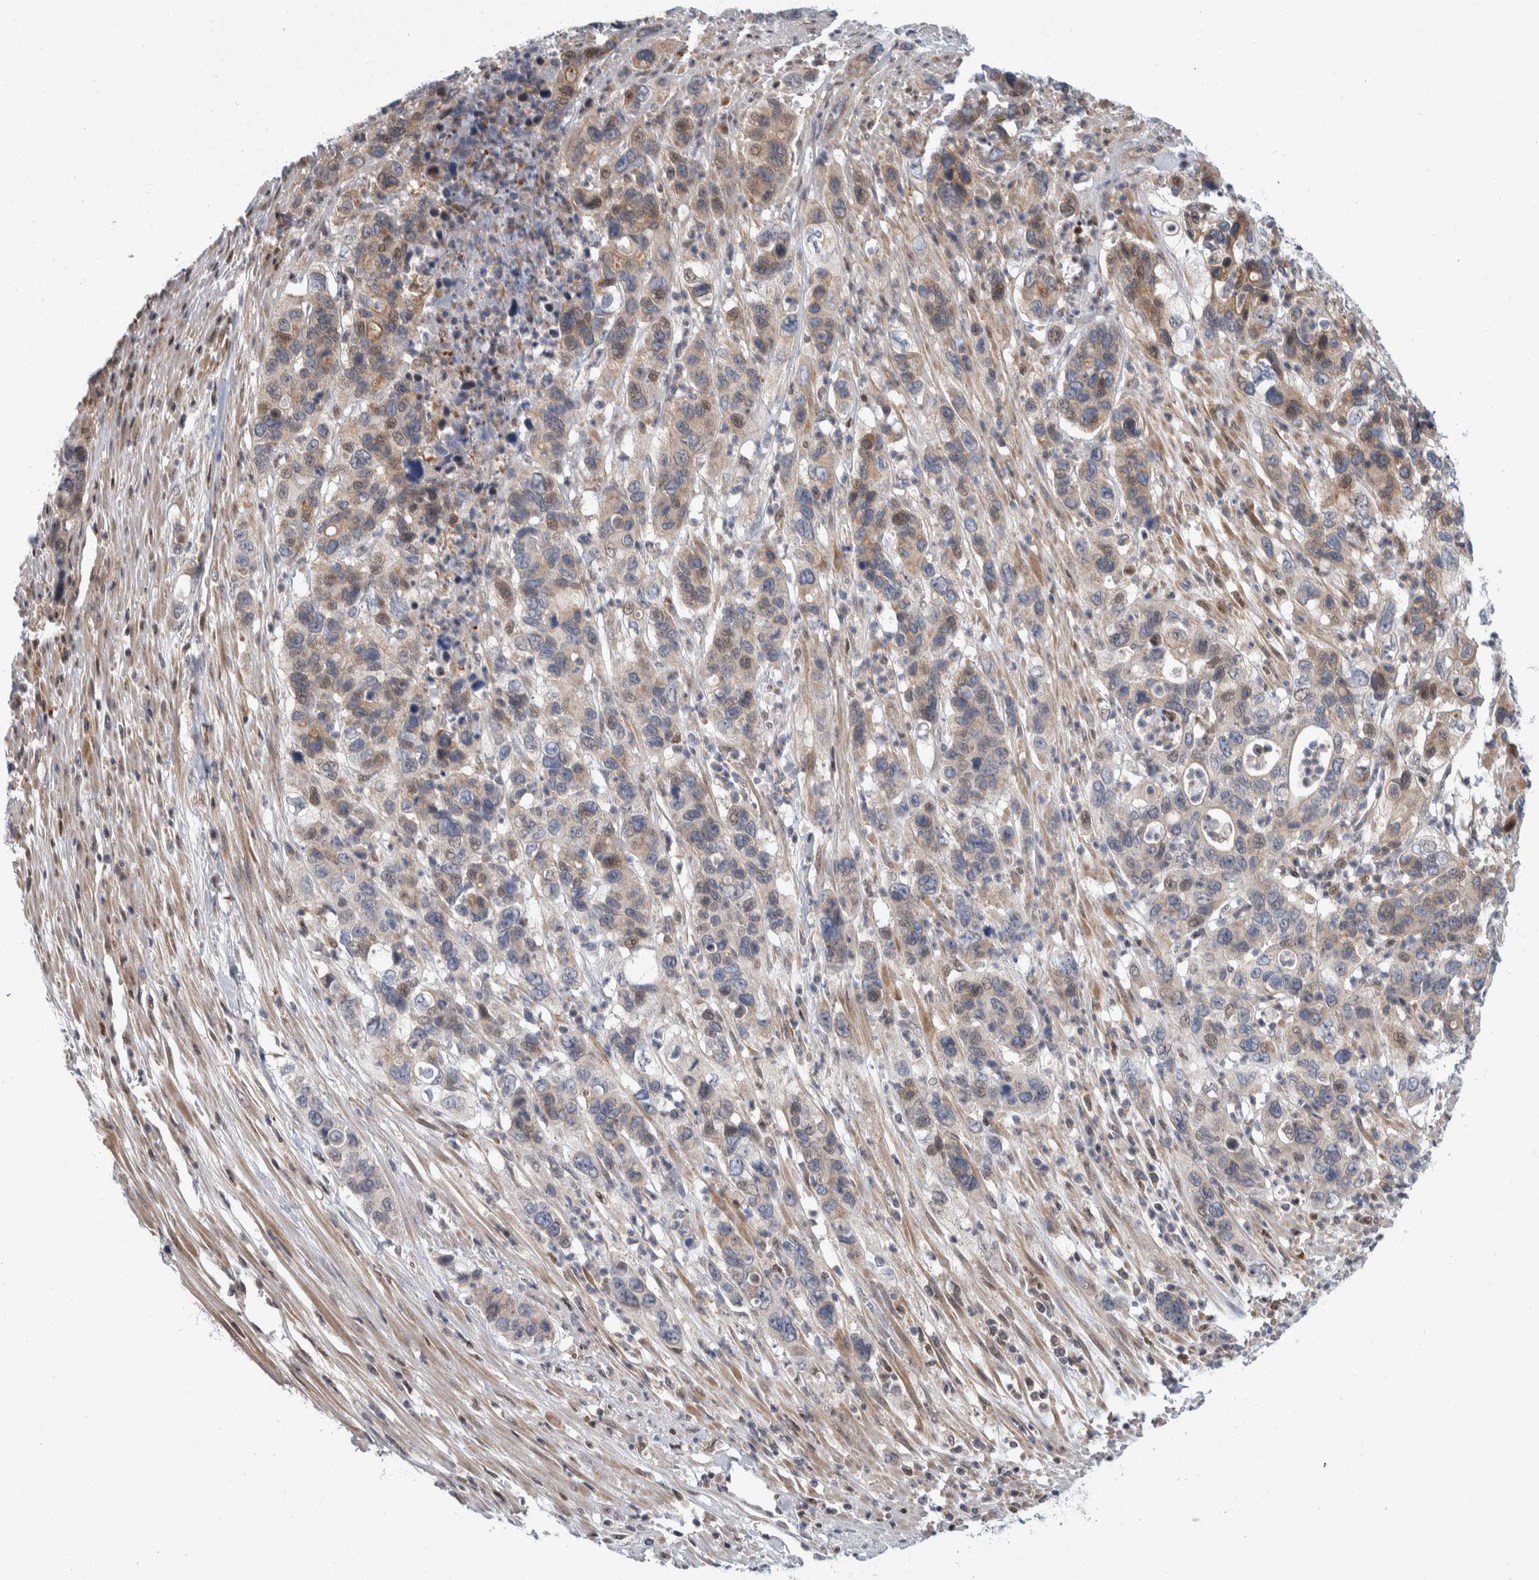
{"staining": {"intensity": "weak", "quantity": "<25%", "location": "cytoplasmic/membranous"}, "tissue": "pancreatic cancer", "cell_type": "Tumor cells", "image_type": "cancer", "snomed": [{"axis": "morphology", "description": "Adenocarcinoma, NOS"}, {"axis": "topography", "description": "Pancreas"}], "caption": "This is an immunohistochemistry (IHC) photomicrograph of pancreatic cancer. There is no expression in tumor cells.", "gene": "PTPA", "patient": {"sex": "female", "age": 71}}